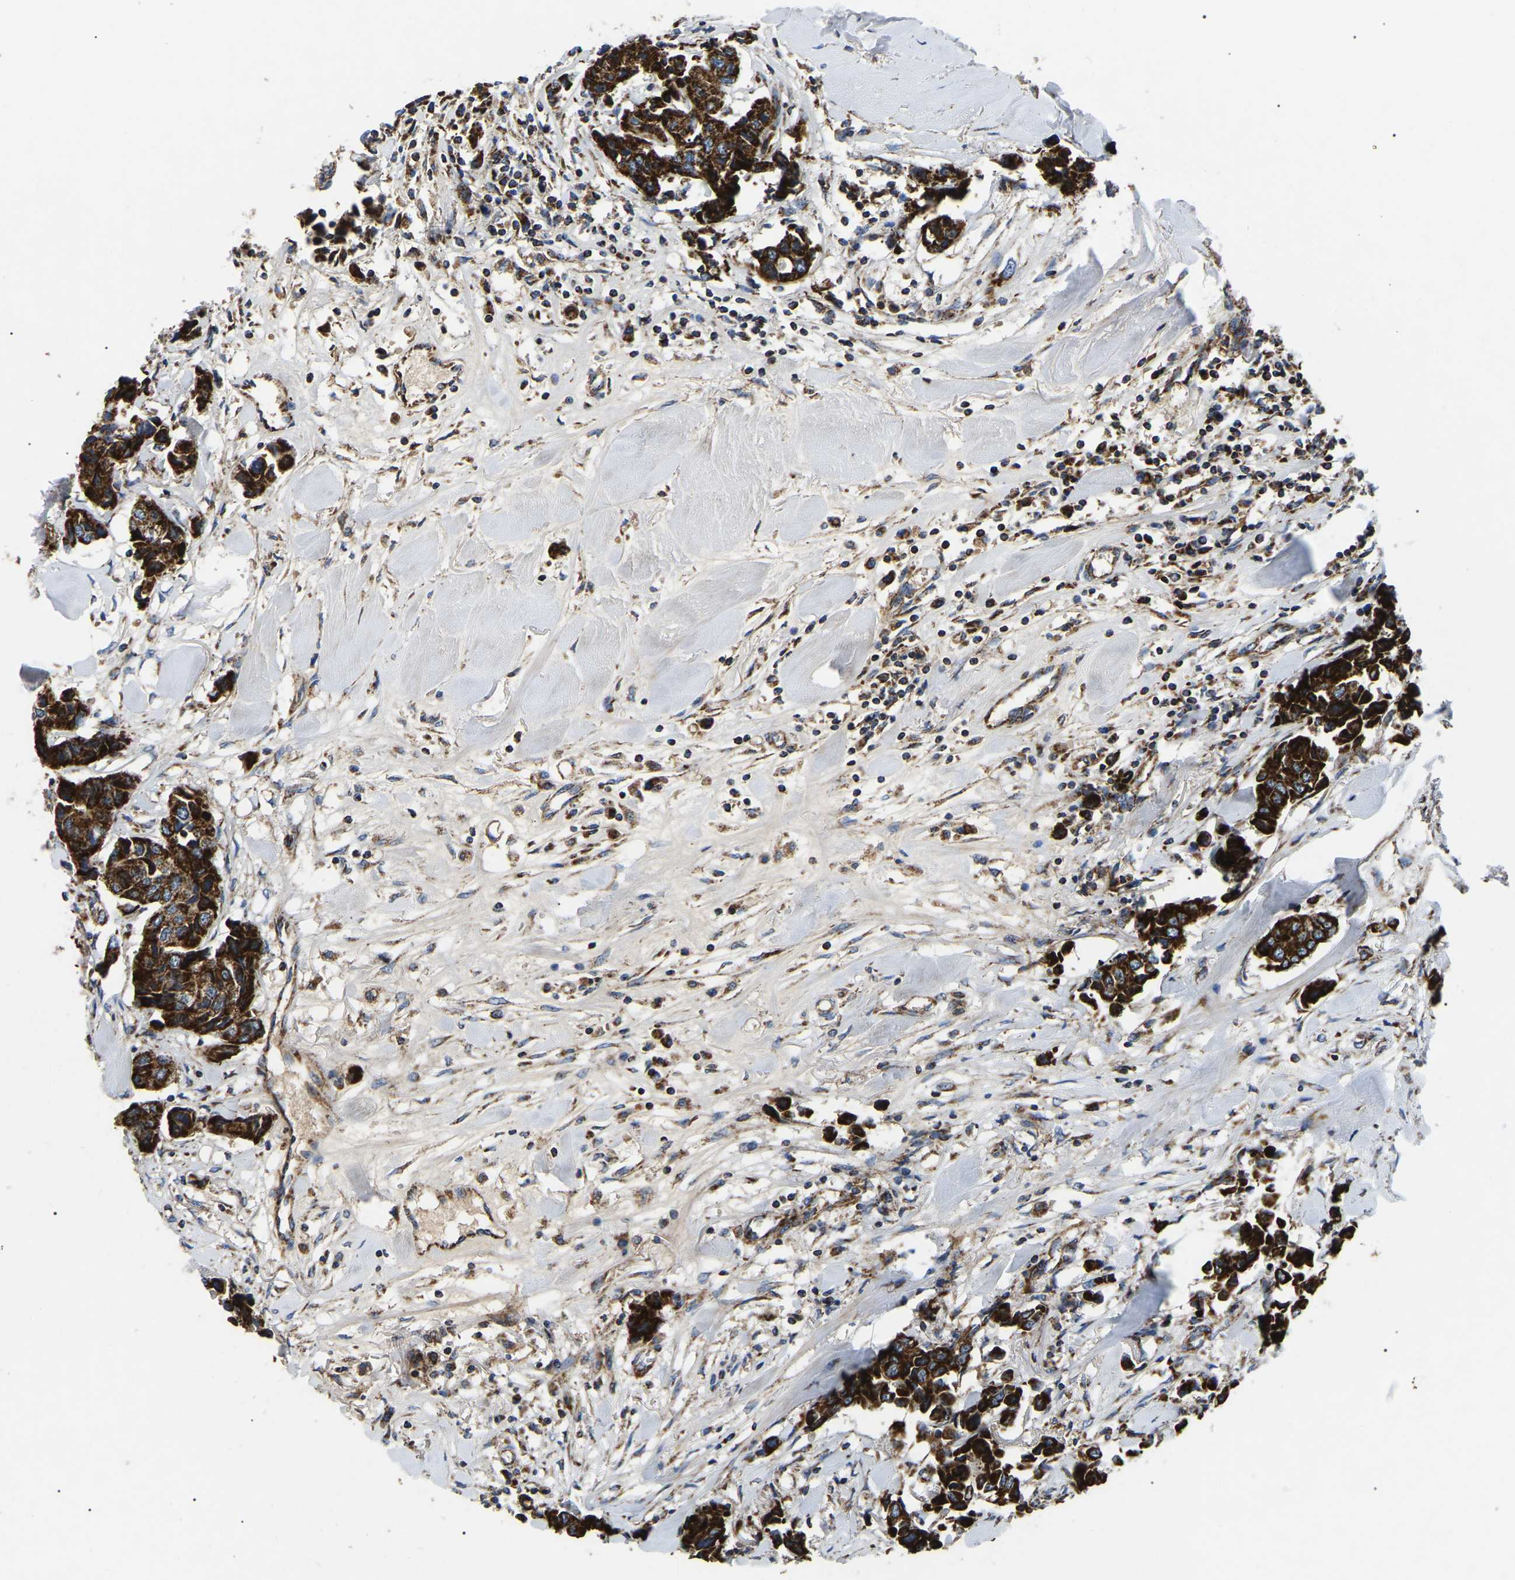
{"staining": {"intensity": "strong", "quantity": ">75%", "location": "cytoplasmic/membranous"}, "tissue": "breast cancer", "cell_type": "Tumor cells", "image_type": "cancer", "snomed": [{"axis": "morphology", "description": "Duct carcinoma"}, {"axis": "topography", "description": "Breast"}], "caption": "Immunohistochemistry (IHC) photomicrograph of neoplastic tissue: human breast infiltrating ductal carcinoma stained using IHC shows high levels of strong protein expression localized specifically in the cytoplasmic/membranous of tumor cells, appearing as a cytoplasmic/membranous brown color.", "gene": "PPM1E", "patient": {"sex": "female", "age": 80}}